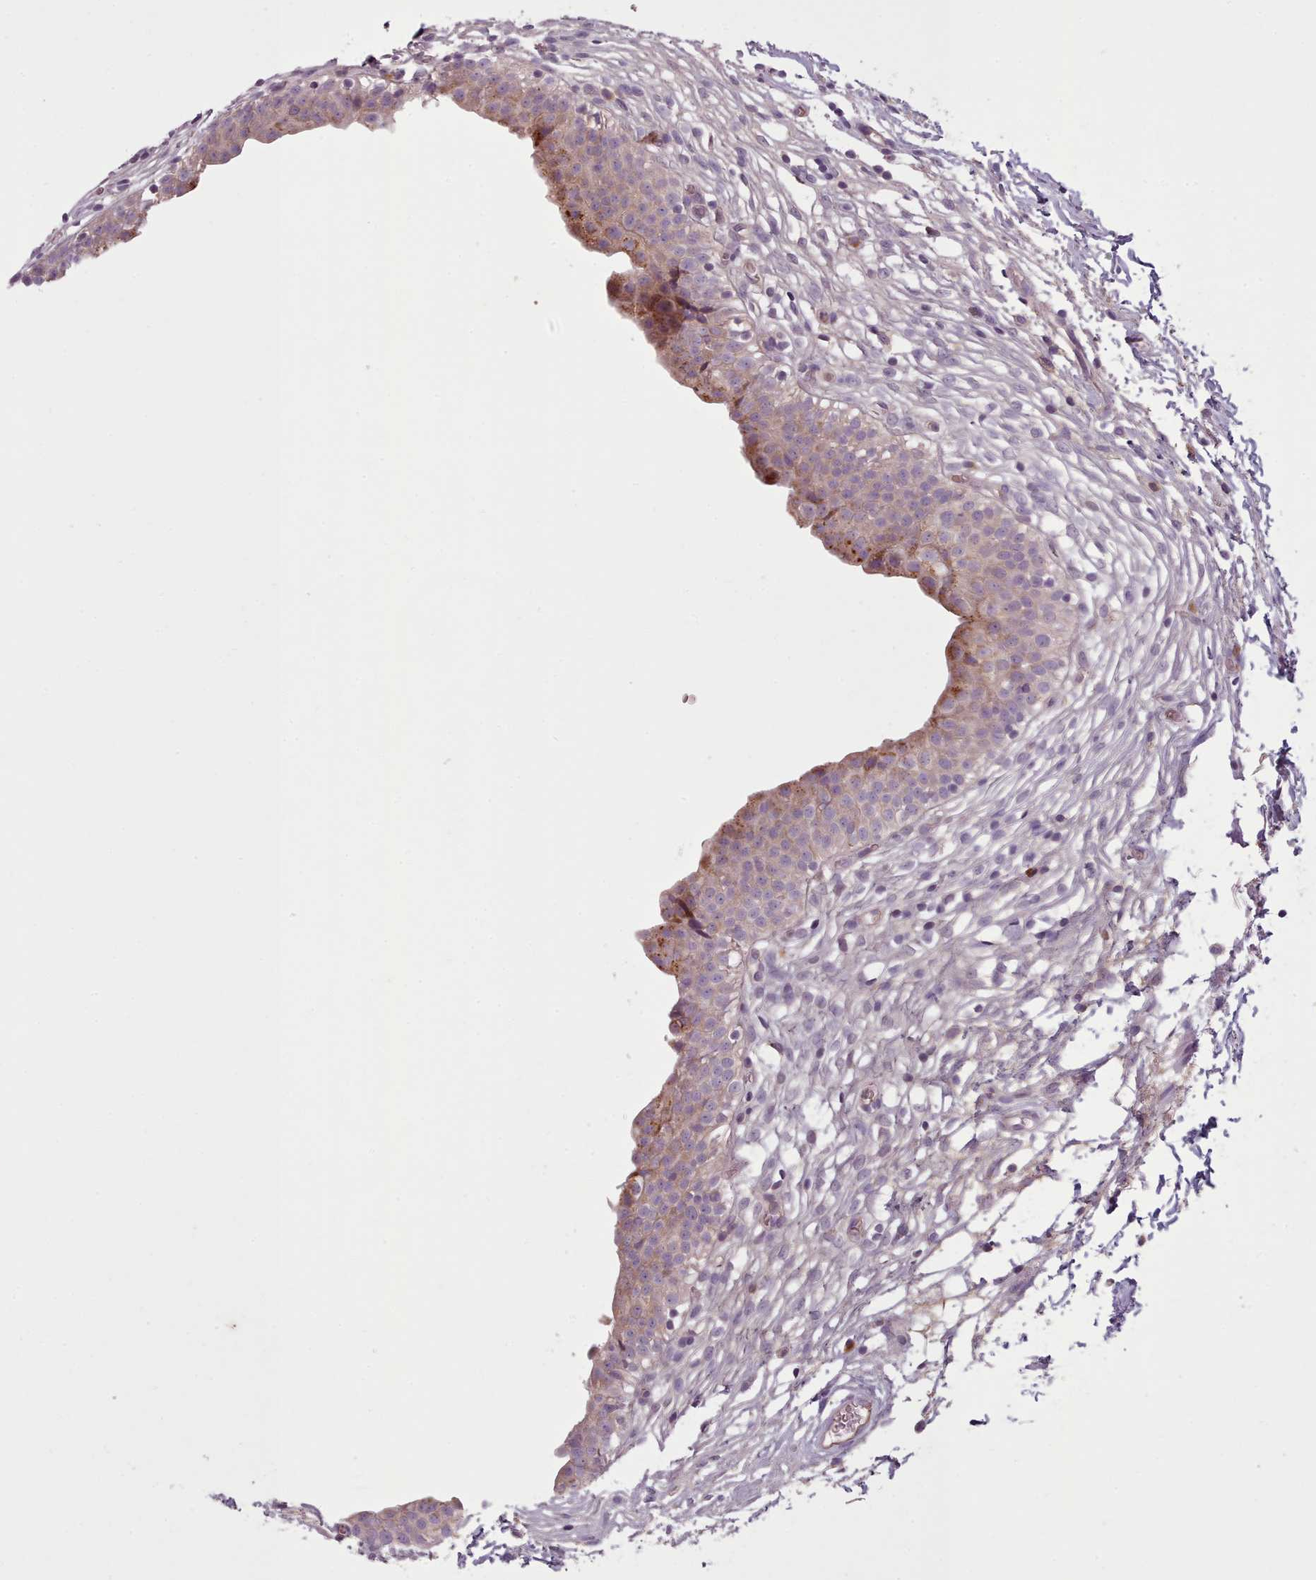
{"staining": {"intensity": "moderate", "quantity": "25%-75%", "location": "cytoplasmic/membranous"}, "tissue": "urinary bladder", "cell_type": "Urothelial cells", "image_type": "normal", "snomed": [{"axis": "morphology", "description": "Normal tissue, NOS"}, {"axis": "topography", "description": "Urinary bladder"}, {"axis": "topography", "description": "Peripheral nerve tissue"}], "caption": "IHC staining of normal urinary bladder, which displays medium levels of moderate cytoplasmic/membranous staining in approximately 25%-75% of urothelial cells indicating moderate cytoplasmic/membranous protein expression. The staining was performed using DAB (brown) for protein detection and nuclei were counterstained in hematoxylin (blue).", "gene": "LAPTM5", "patient": {"sex": "male", "age": 55}}